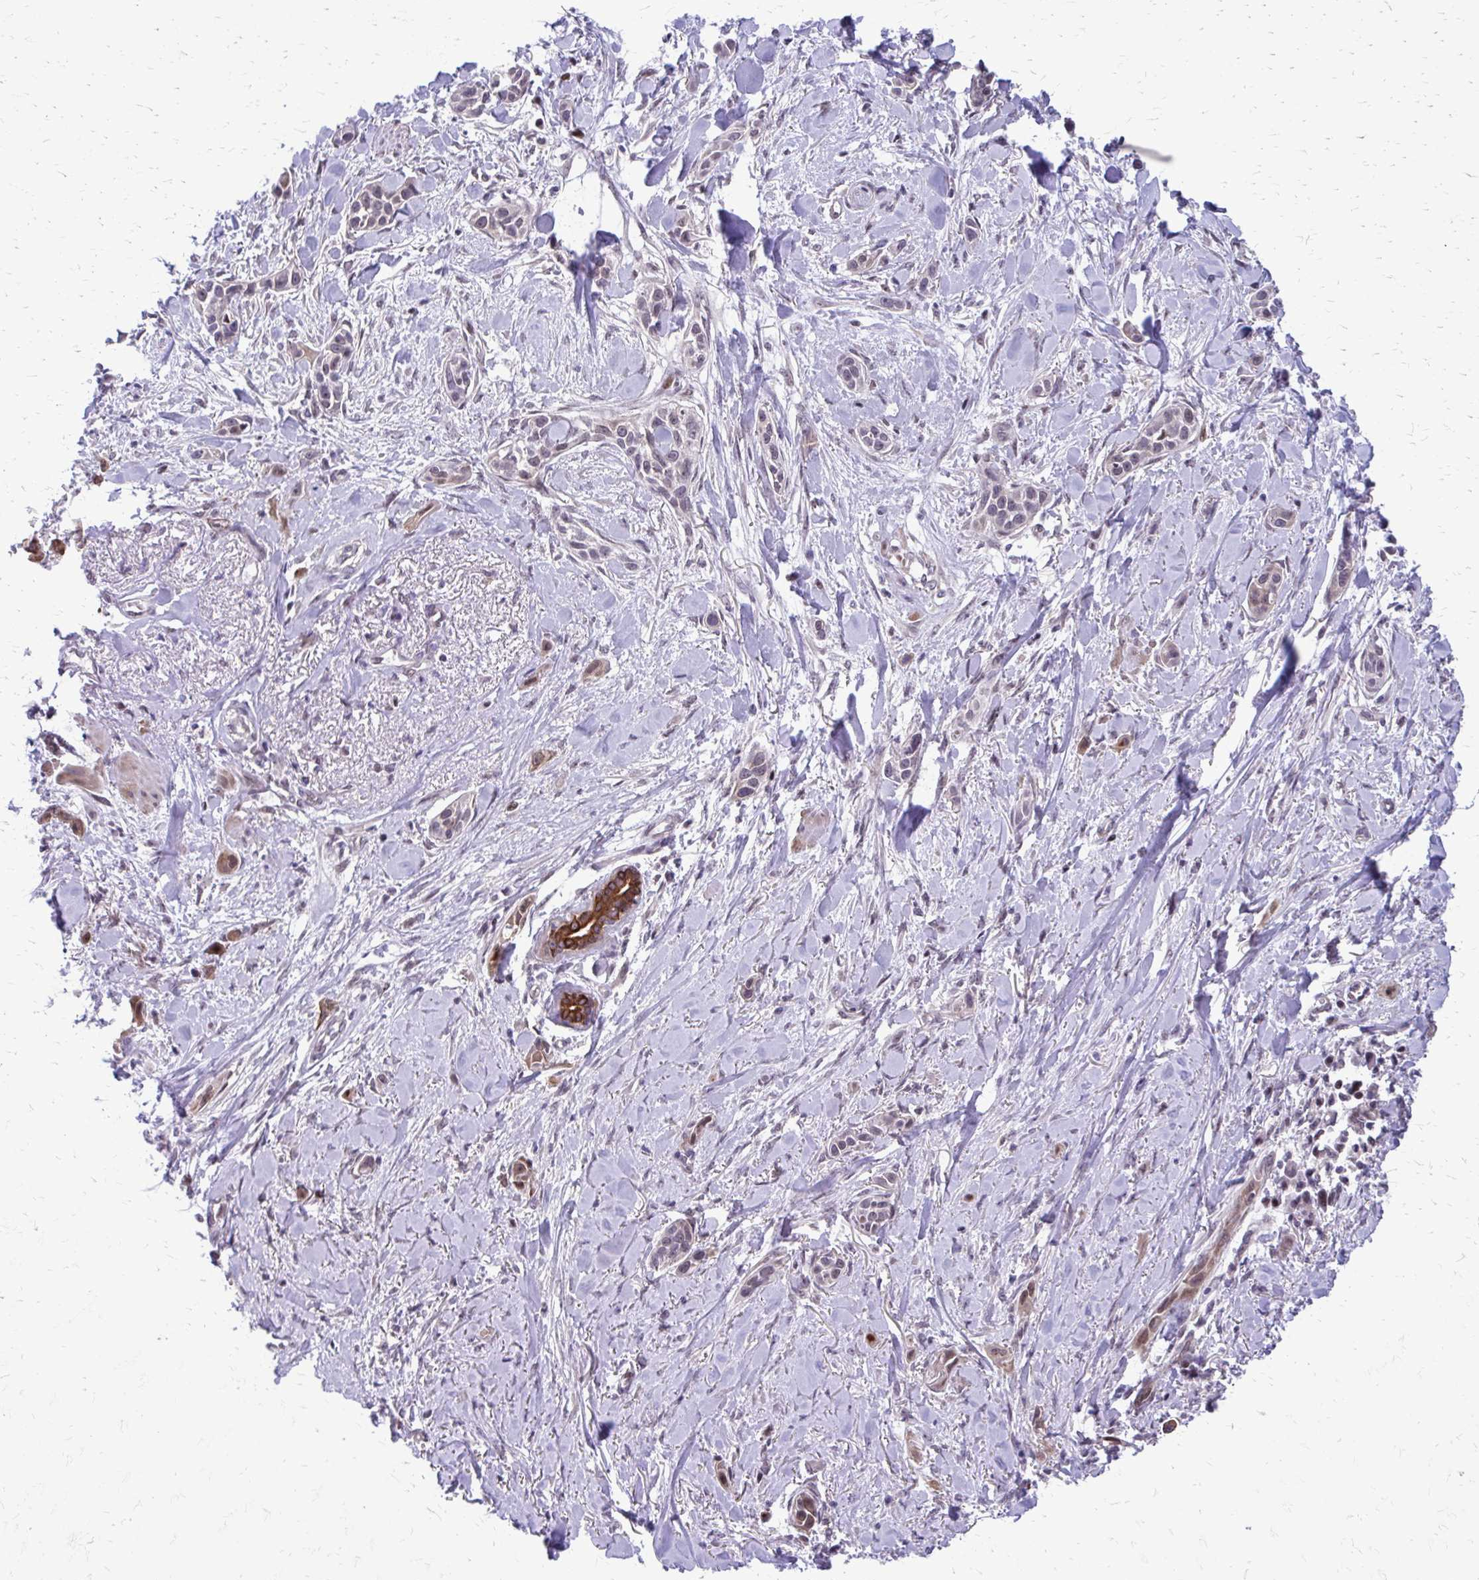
{"staining": {"intensity": "moderate", "quantity": "<25%", "location": "cytoplasmic/membranous,nuclear"}, "tissue": "skin cancer", "cell_type": "Tumor cells", "image_type": "cancer", "snomed": [{"axis": "morphology", "description": "Squamous cell carcinoma, NOS"}, {"axis": "topography", "description": "Skin"}], "caption": "Immunohistochemistry image of skin cancer stained for a protein (brown), which exhibits low levels of moderate cytoplasmic/membranous and nuclear positivity in about <25% of tumor cells.", "gene": "ANKRD30B", "patient": {"sex": "female", "age": 69}}